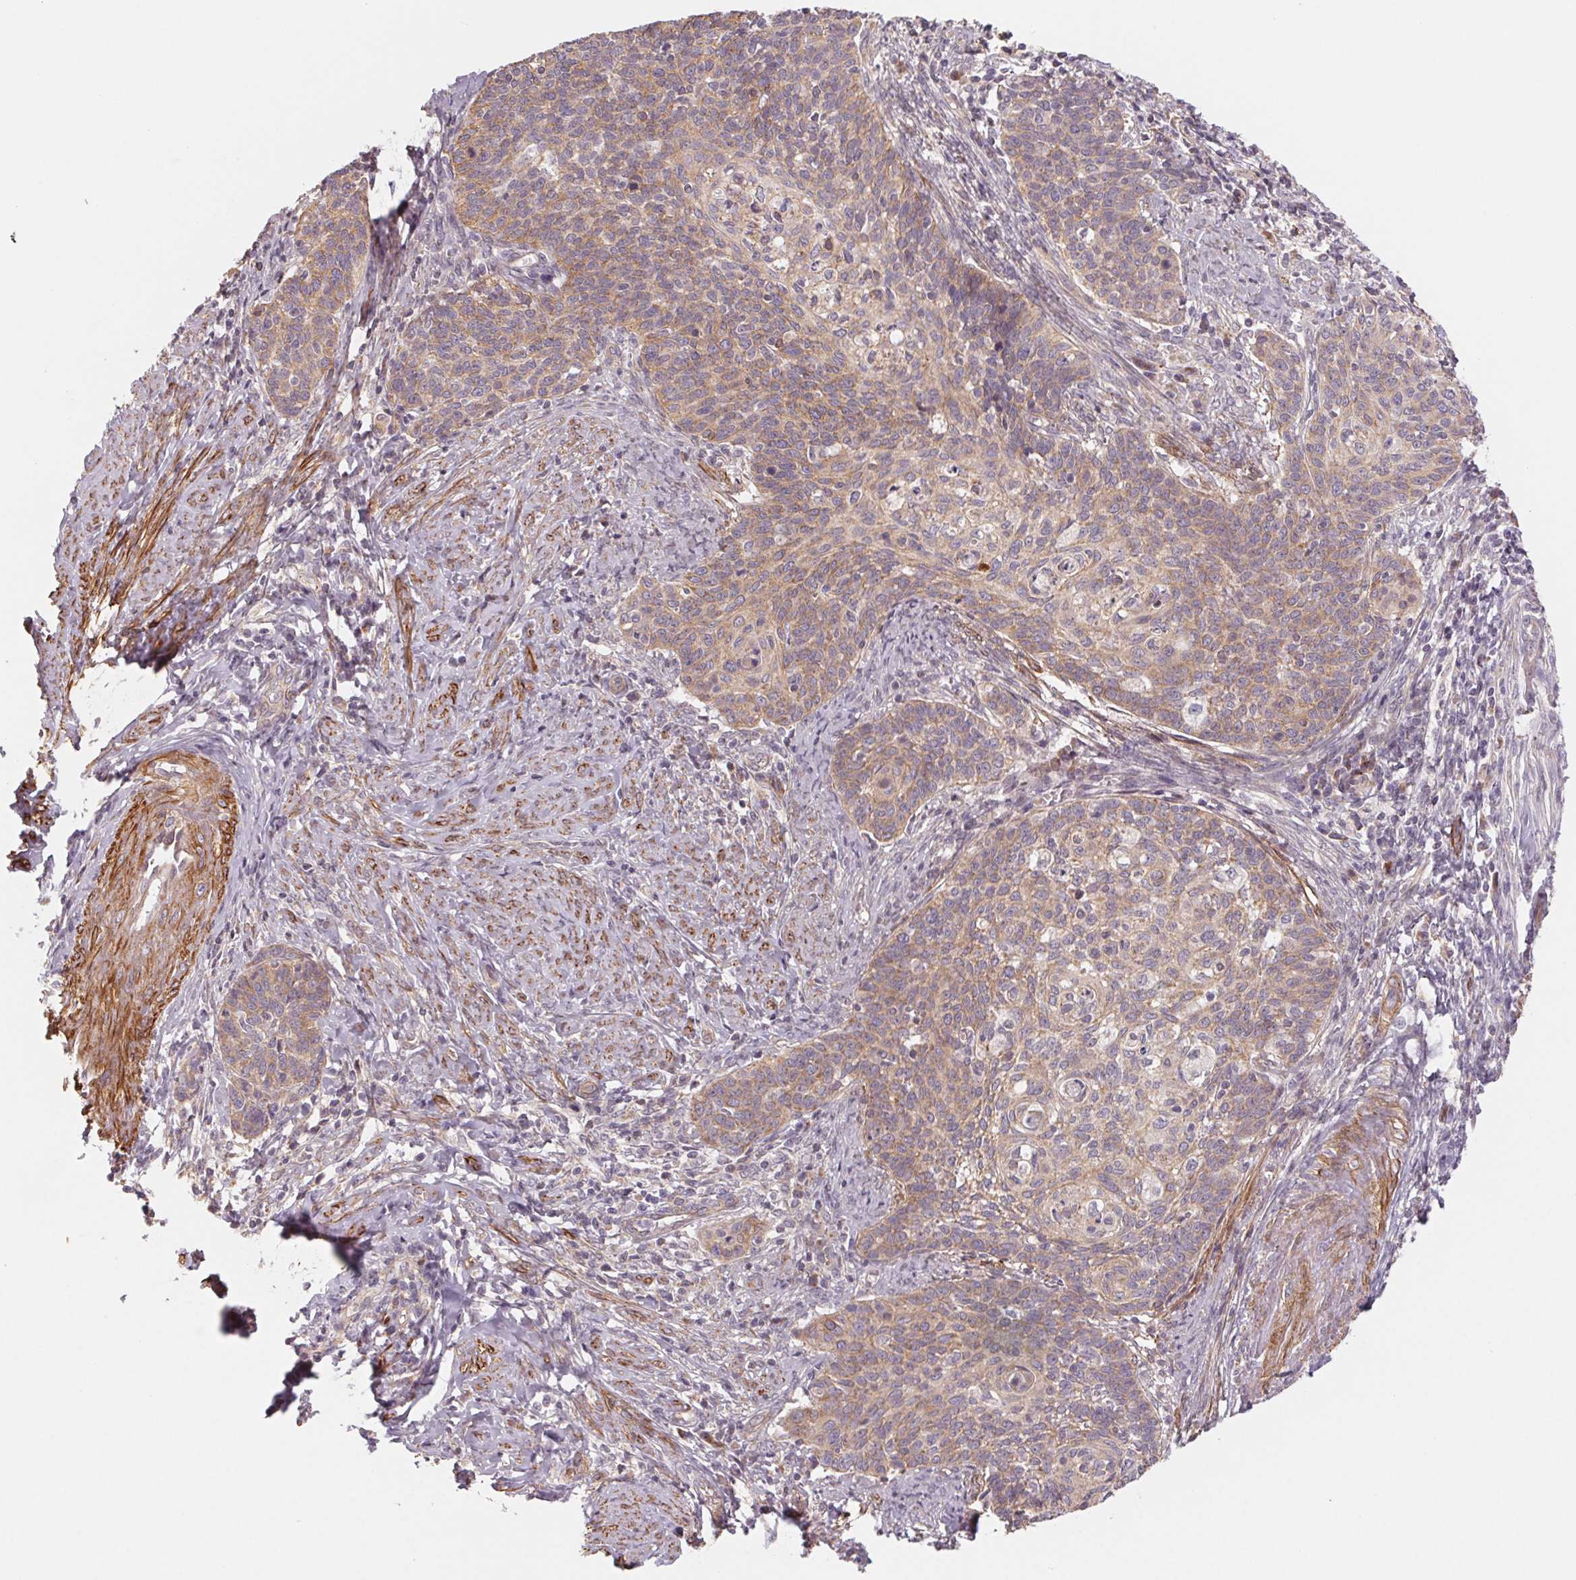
{"staining": {"intensity": "weak", "quantity": ">75%", "location": "cytoplasmic/membranous"}, "tissue": "cervical cancer", "cell_type": "Tumor cells", "image_type": "cancer", "snomed": [{"axis": "morphology", "description": "Normal tissue, NOS"}, {"axis": "morphology", "description": "Squamous cell carcinoma, NOS"}, {"axis": "topography", "description": "Cervix"}], "caption": "Tumor cells demonstrate weak cytoplasmic/membranous staining in about >75% of cells in cervical squamous cell carcinoma.", "gene": "CCDC112", "patient": {"sex": "female", "age": 39}}